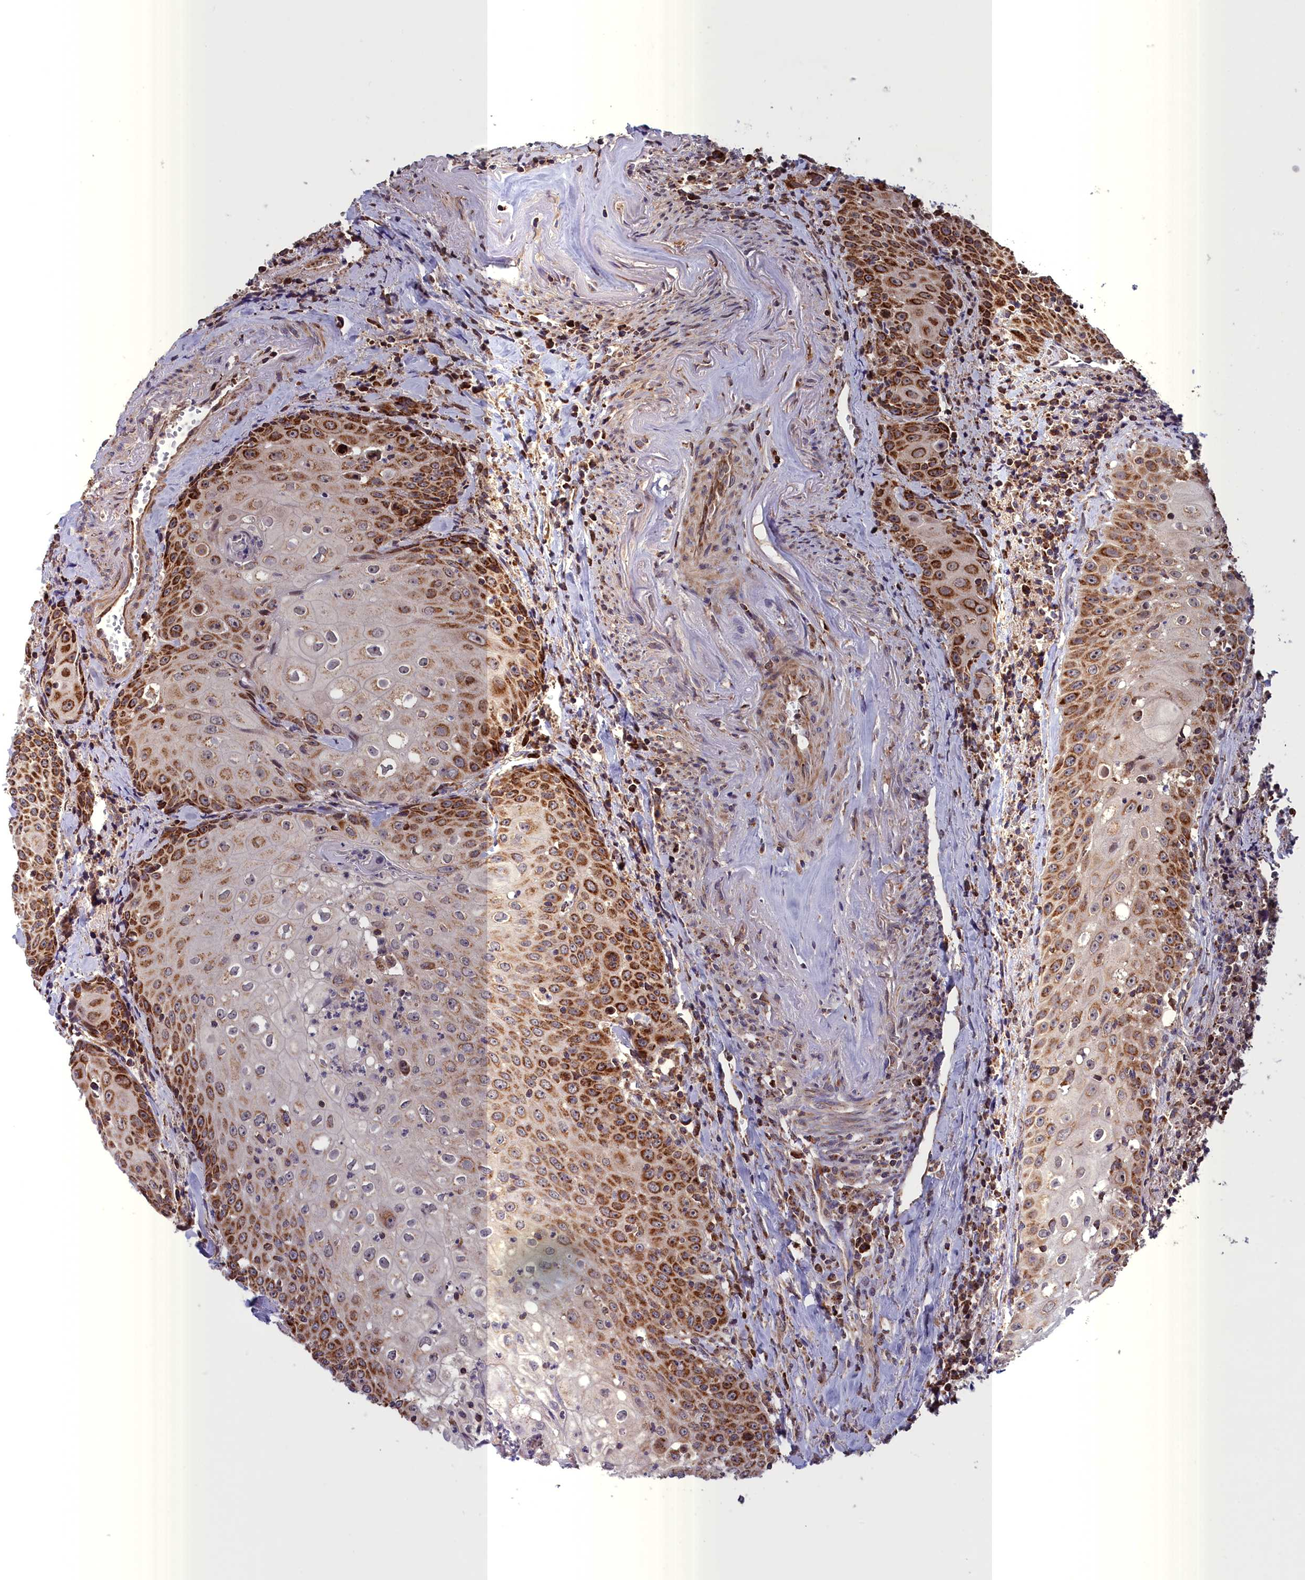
{"staining": {"intensity": "strong", "quantity": "25%-75%", "location": "cytoplasmic/membranous"}, "tissue": "head and neck cancer", "cell_type": "Tumor cells", "image_type": "cancer", "snomed": [{"axis": "morphology", "description": "Squamous cell carcinoma, NOS"}, {"axis": "topography", "description": "Oral tissue"}, {"axis": "topography", "description": "Head-Neck"}], "caption": "Immunohistochemical staining of head and neck cancer displays high levels of strong cytoplasmic/membranous protein staining in about 25%-75% of tumor cells. (Brightfield microscopy of DAB IHC at high magnification).", "gene": "TIMM44", "patient": {"sex": "female", "age": 82}}